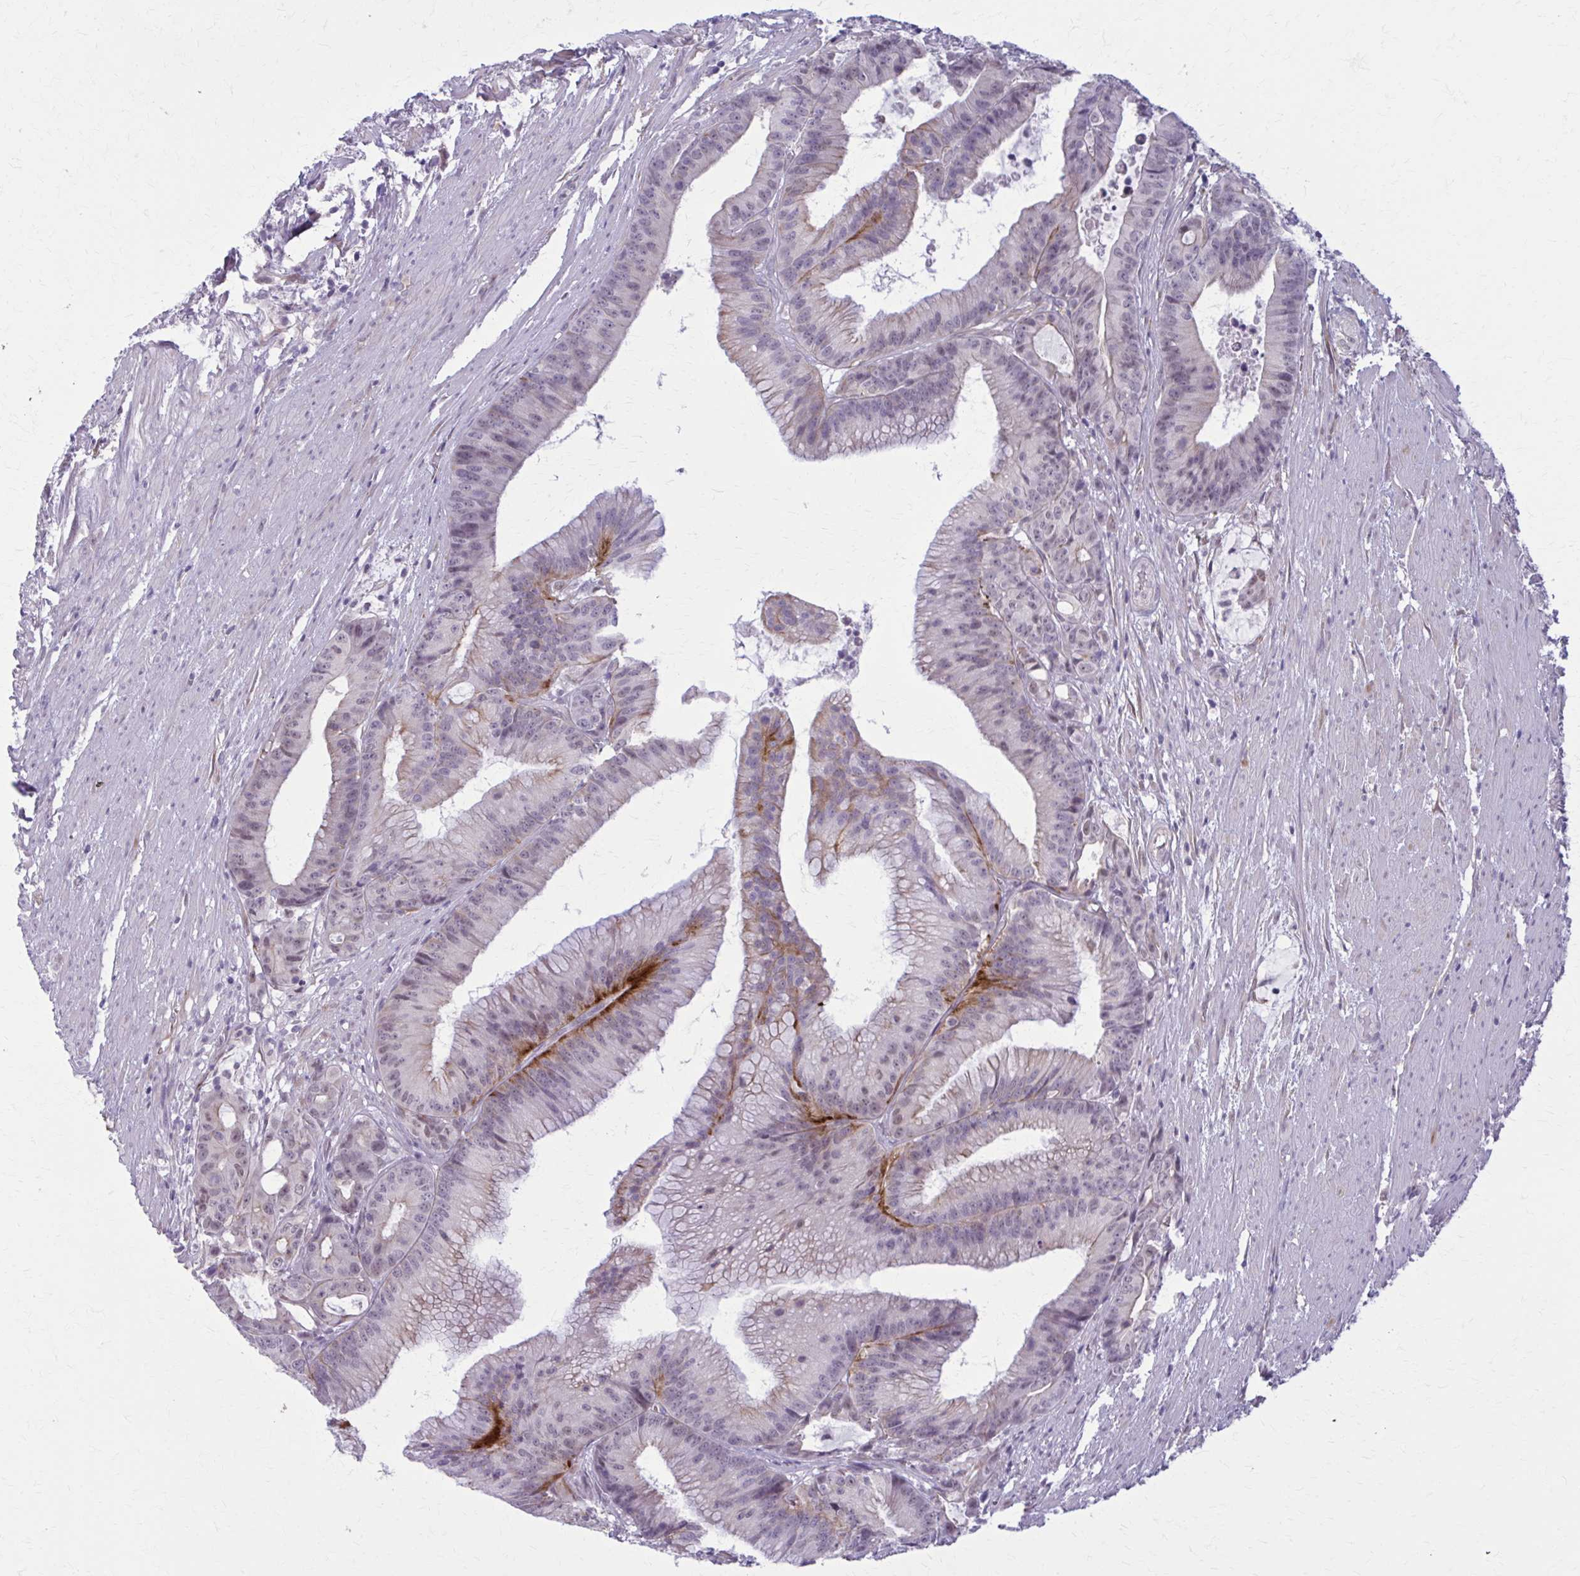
{"staining": {"intensity": "moderate", "quantity": "<25%", "location": "cytoplasmic/membranous"}, "tissue": "colorectal cancer", "cell_type": "Tumor cells", "image_type": "cancer", "snomed": [{"axis": "morphology", "description": "Adenocarcinoma, NOS"}, {"axis": "topography", "description": "Colon"}], "caption": "Immunohistochemical staining of colorectal cancer (adenocarcinoma) shows moderate cytoplasmic/membranous protein staining in about <25% of tumor cells.", "gene": "NUMBL", "patient": {"sex": "female", "age": 78}}